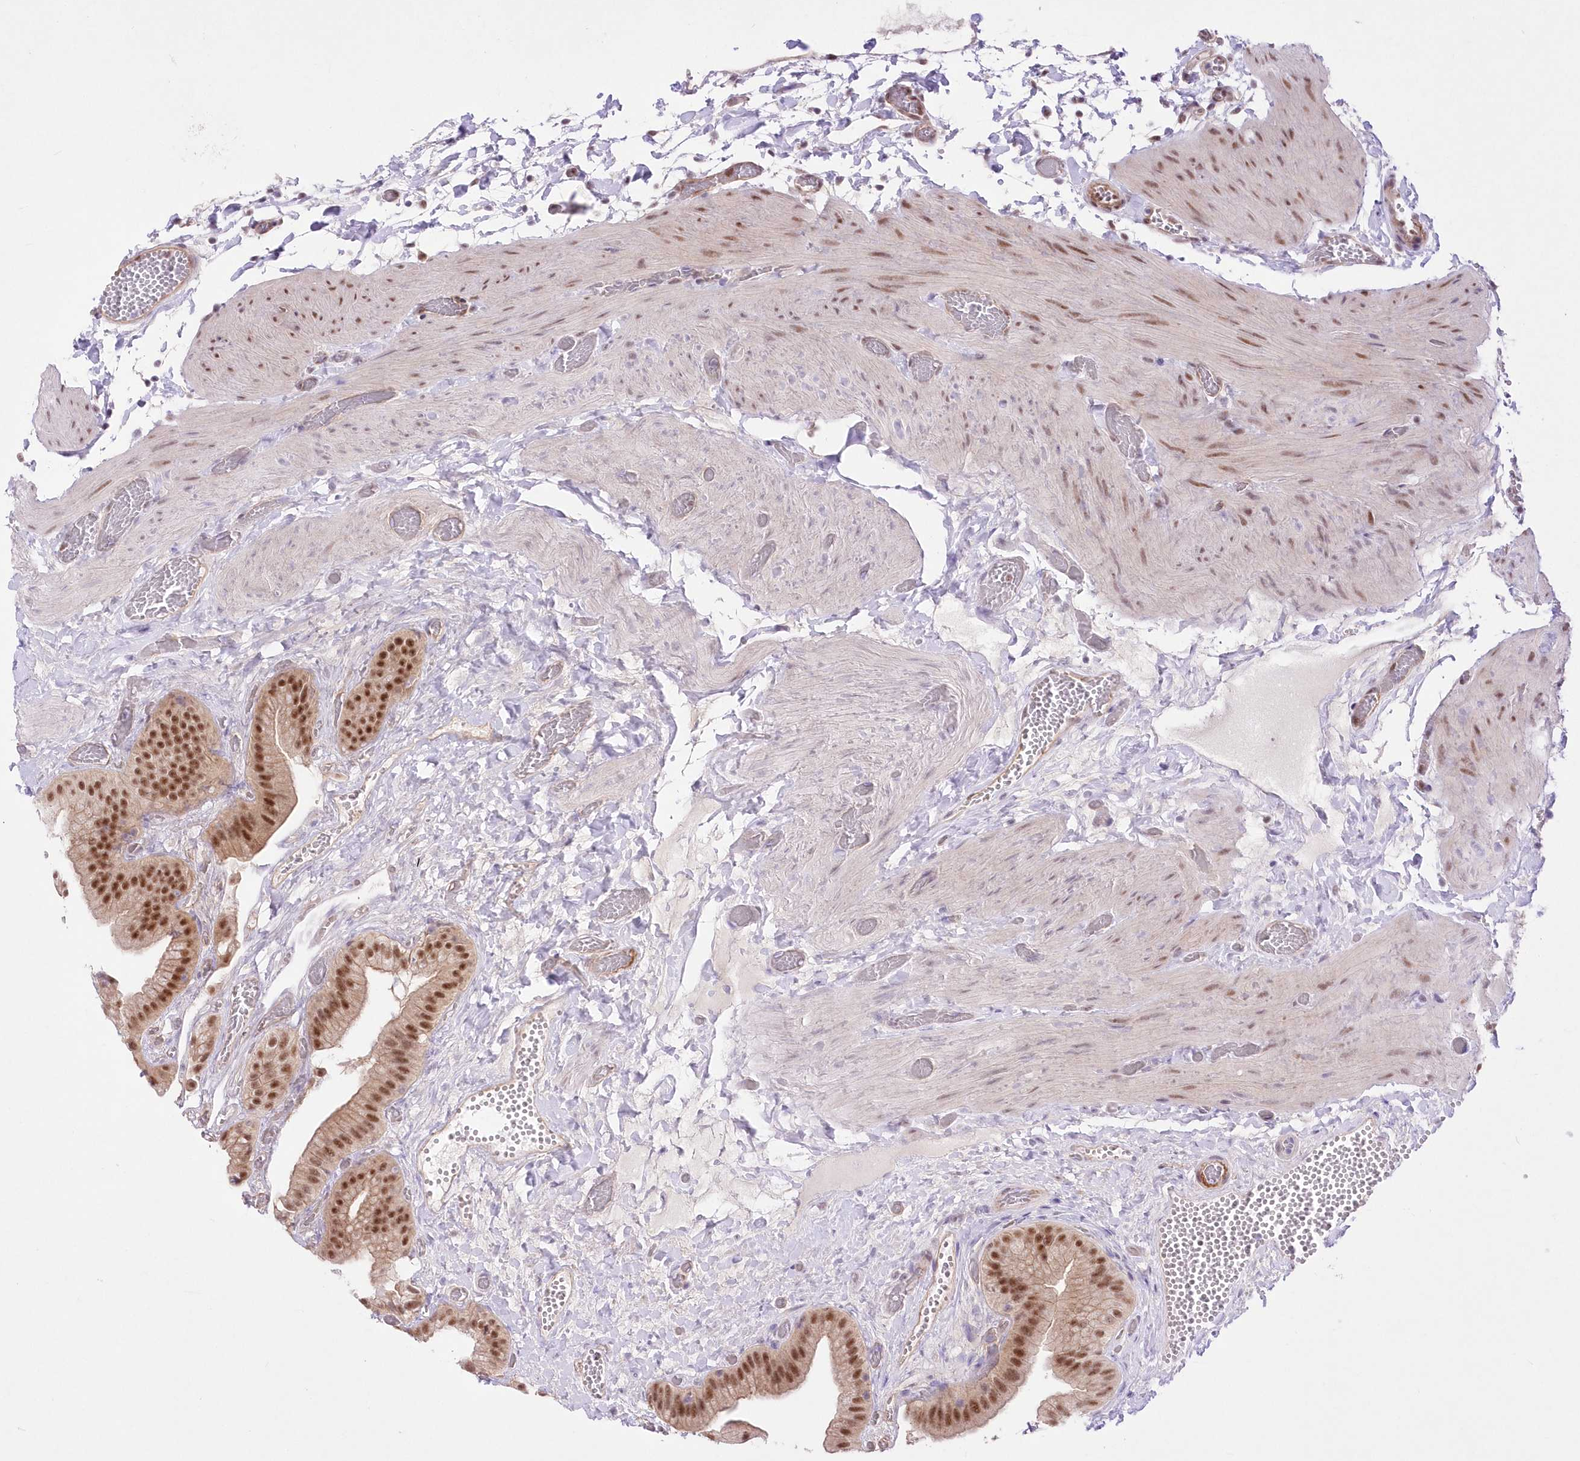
{"staining": {"intensity": "strong", "quantity": "25%-75%", "location": "nuclear"}, "tissue": "gallbladder", "cell_type": "Glandular cells", "image_type": "normal", "snomed": [{"axis": "morphology", "description": "Normal tissue, NOS"}, {"axis": "topography", "description": "Gallbladder"}], "caption": "A brown stain shows strong nuclear expression of a protein in glandular cells of unremarkable gallbladder. Immunohistochemistry (ihc) stains the protein of interest in brown and the nuclei are stained blue.", "gene": "NSUN2", "patient": {"sex": "female", "age": 64}}